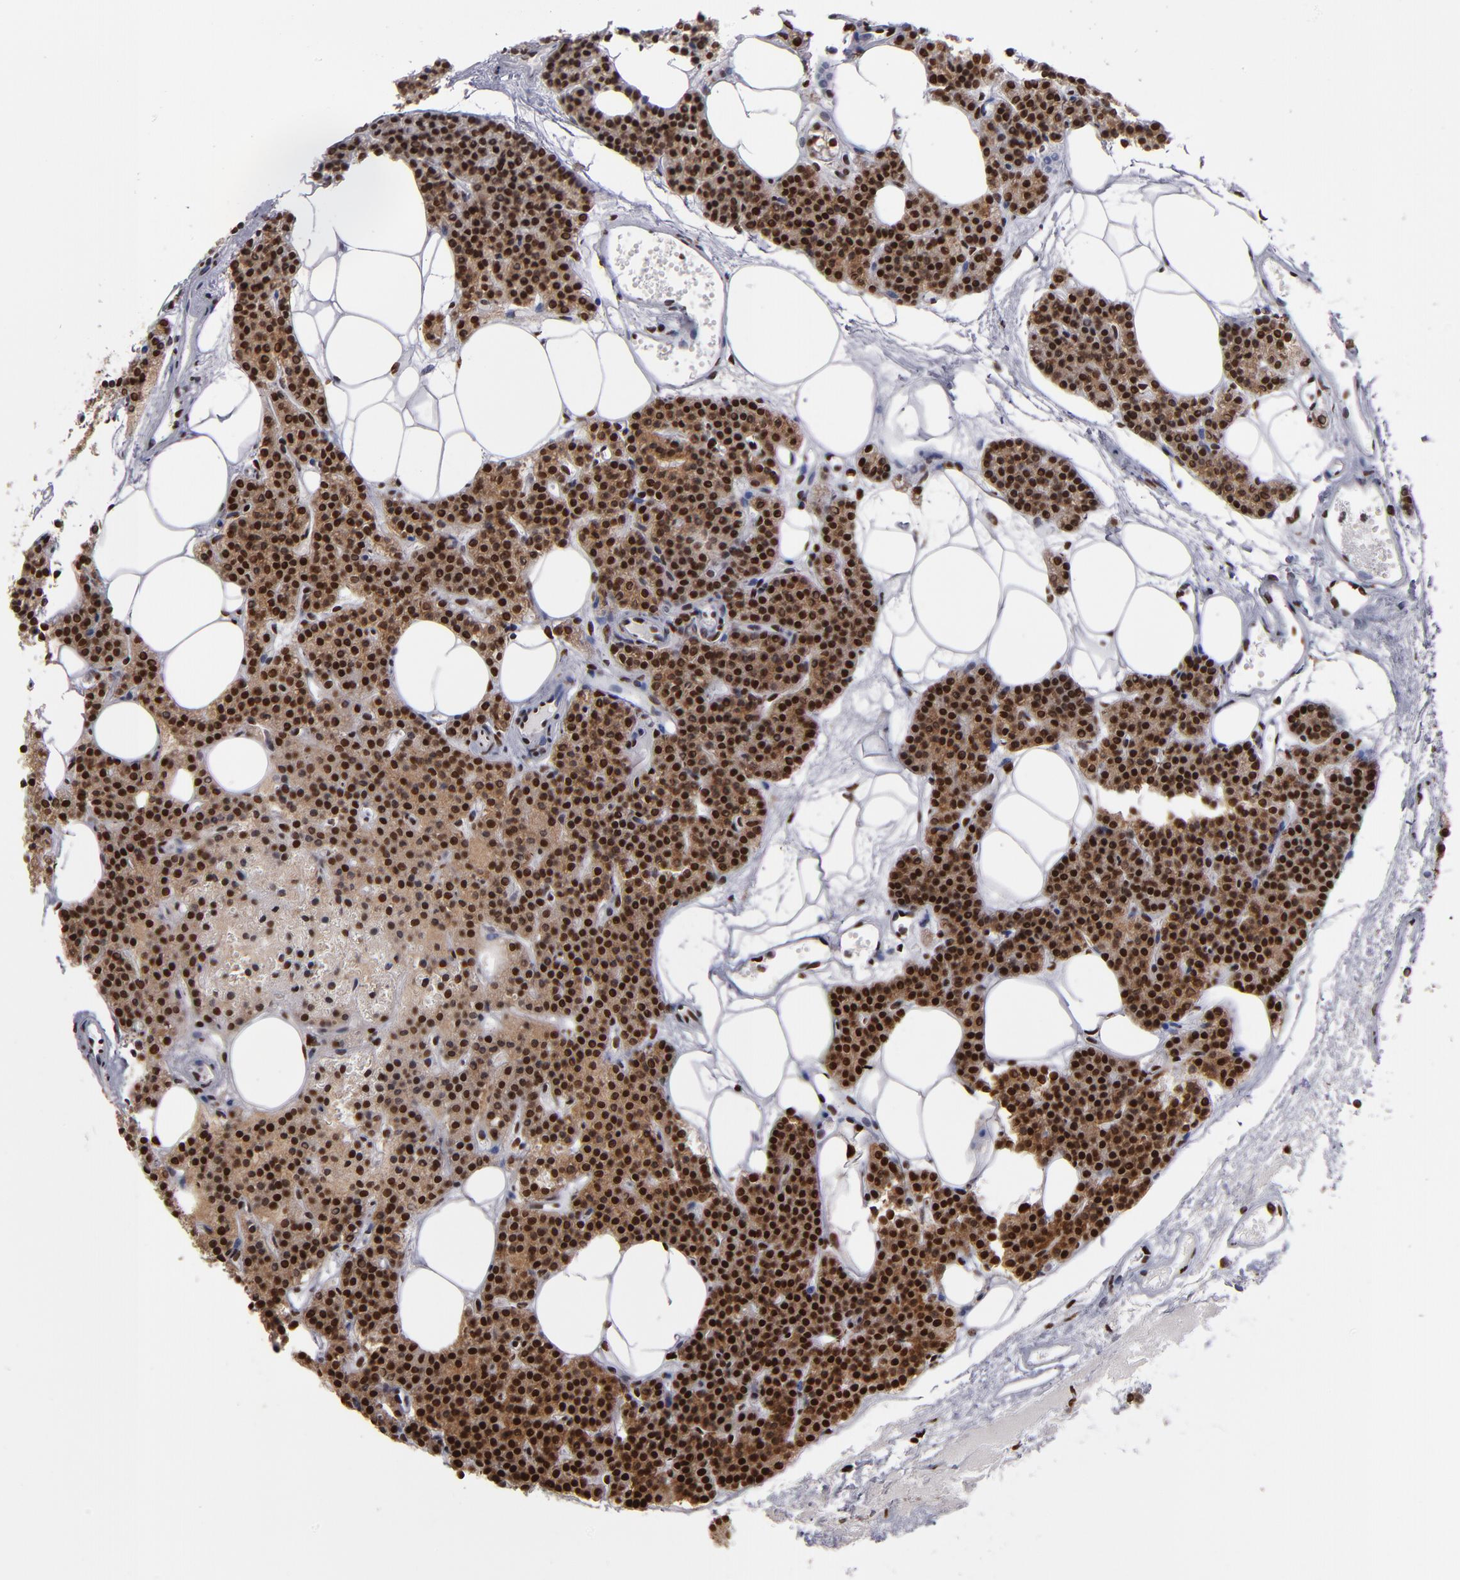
{"staining": {"intensity": "strong", "quantity": ">75%", "location": "cytoplasmic/membranous,nuclear"}, "tissue": "parathyroid gland", "cell_type": "Glandular cells", "image_type": "normal", "snomed": [{"axis": "morphology", "description": "Normal tissue, NOS"}, {"axis": "topography", "description": "Parathyroid gland"}], "caption": "This photomicrograph shows immunohistochemistry staining of normal human parathyroid gland, with high strong cytoplasmic/membranous,nuclear expression in about >75% of glandular cells.", "gene": "MRE11", "patient": {"sex": "male", "age": 24}}